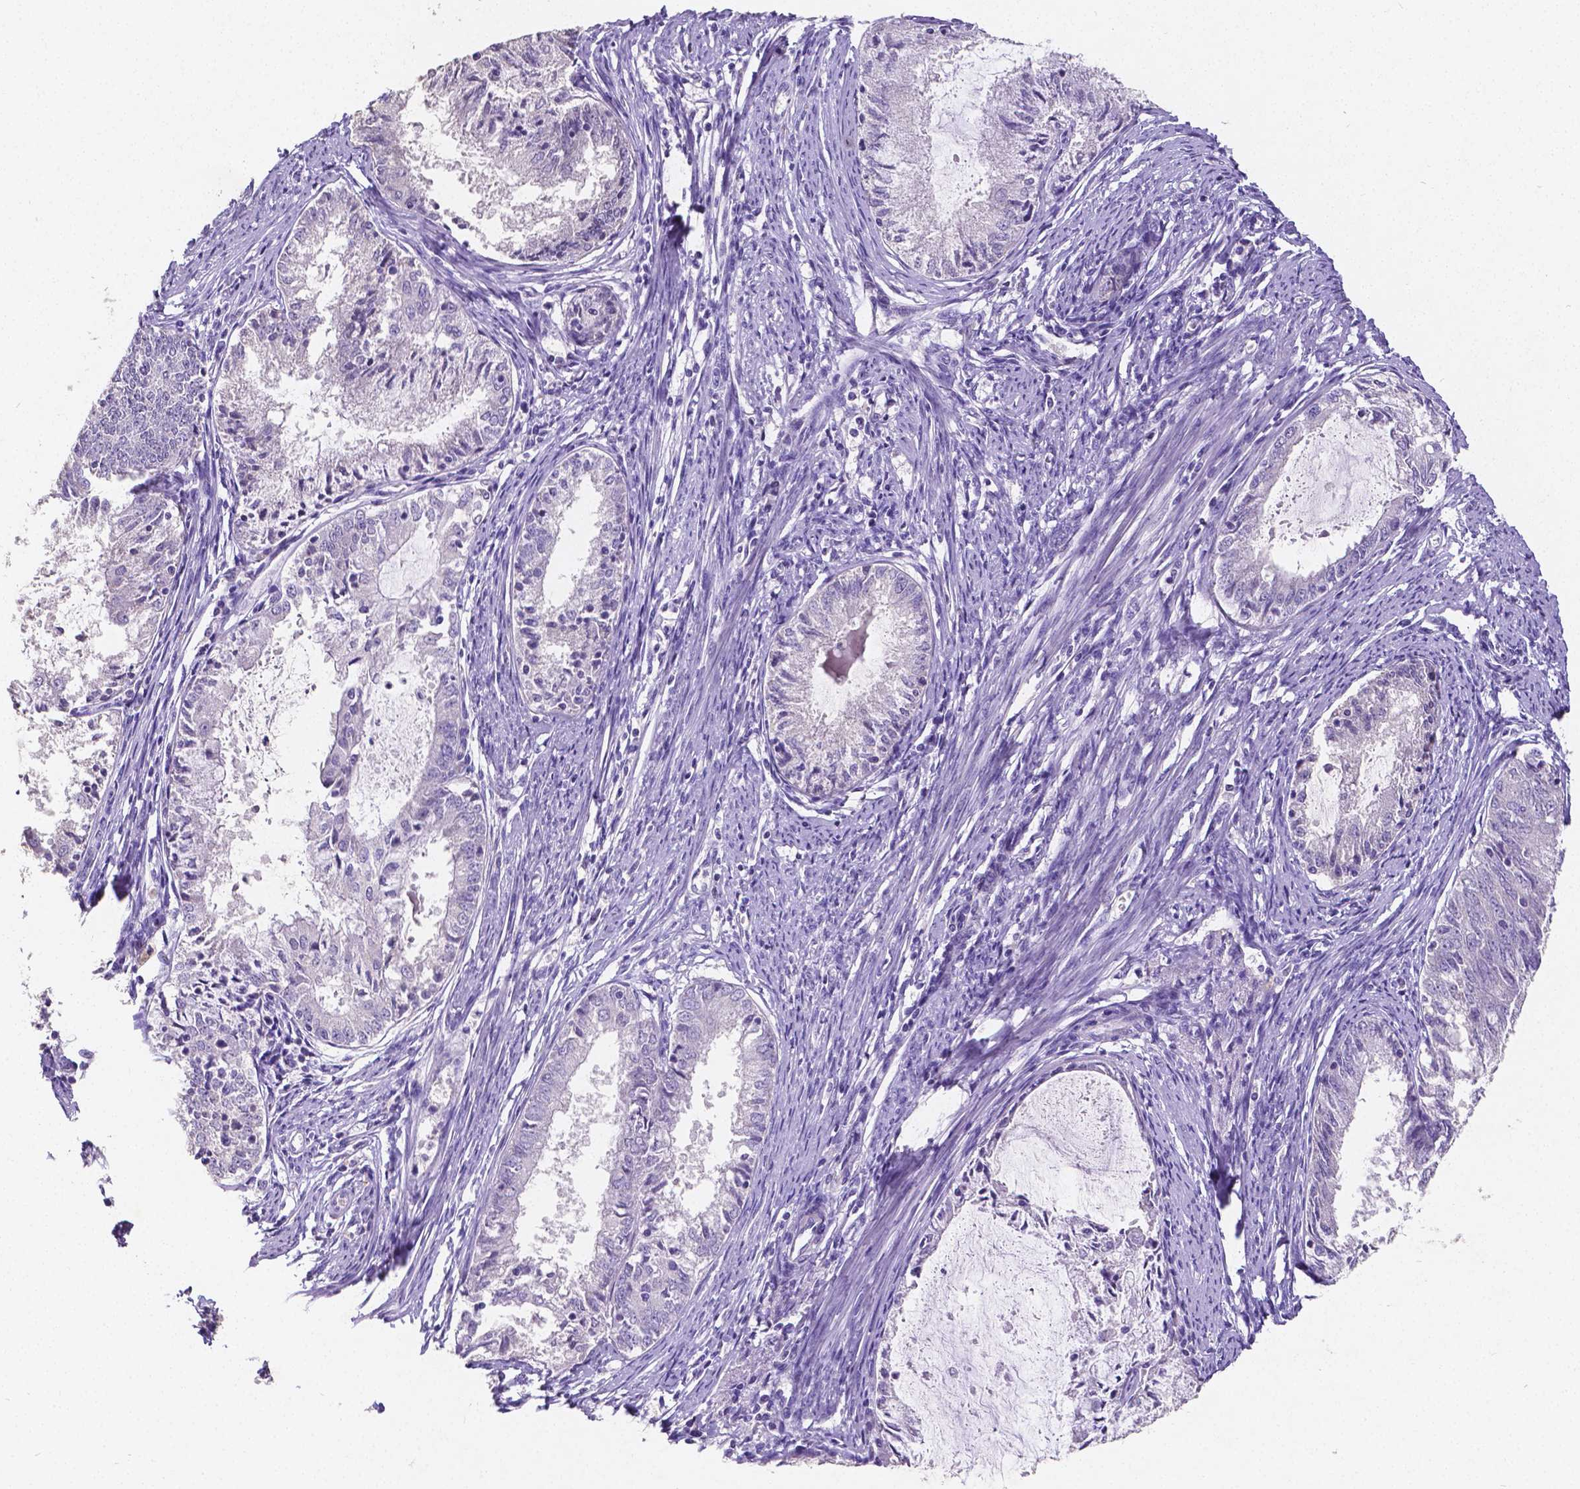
{"staining": {"intensity": "negative", "quantity": "none", "location": "none"}, "tissue": "endometrial cancer", "cell_type": "Tumor cells", "image_type": "cancer", "snomed": [{"axis": "morphology", "description": "Adenocarcinoma, NOS"}, {"axis": "topography", "description": "Endometrium"}], "caption": "Immunohistochemistry (IHC) of human endometrial cancer (adenocarcinoma) exhibits no expression in tumor cells.", "gene": "SATB2", "patient": {"sex": "female", "age": 57}}